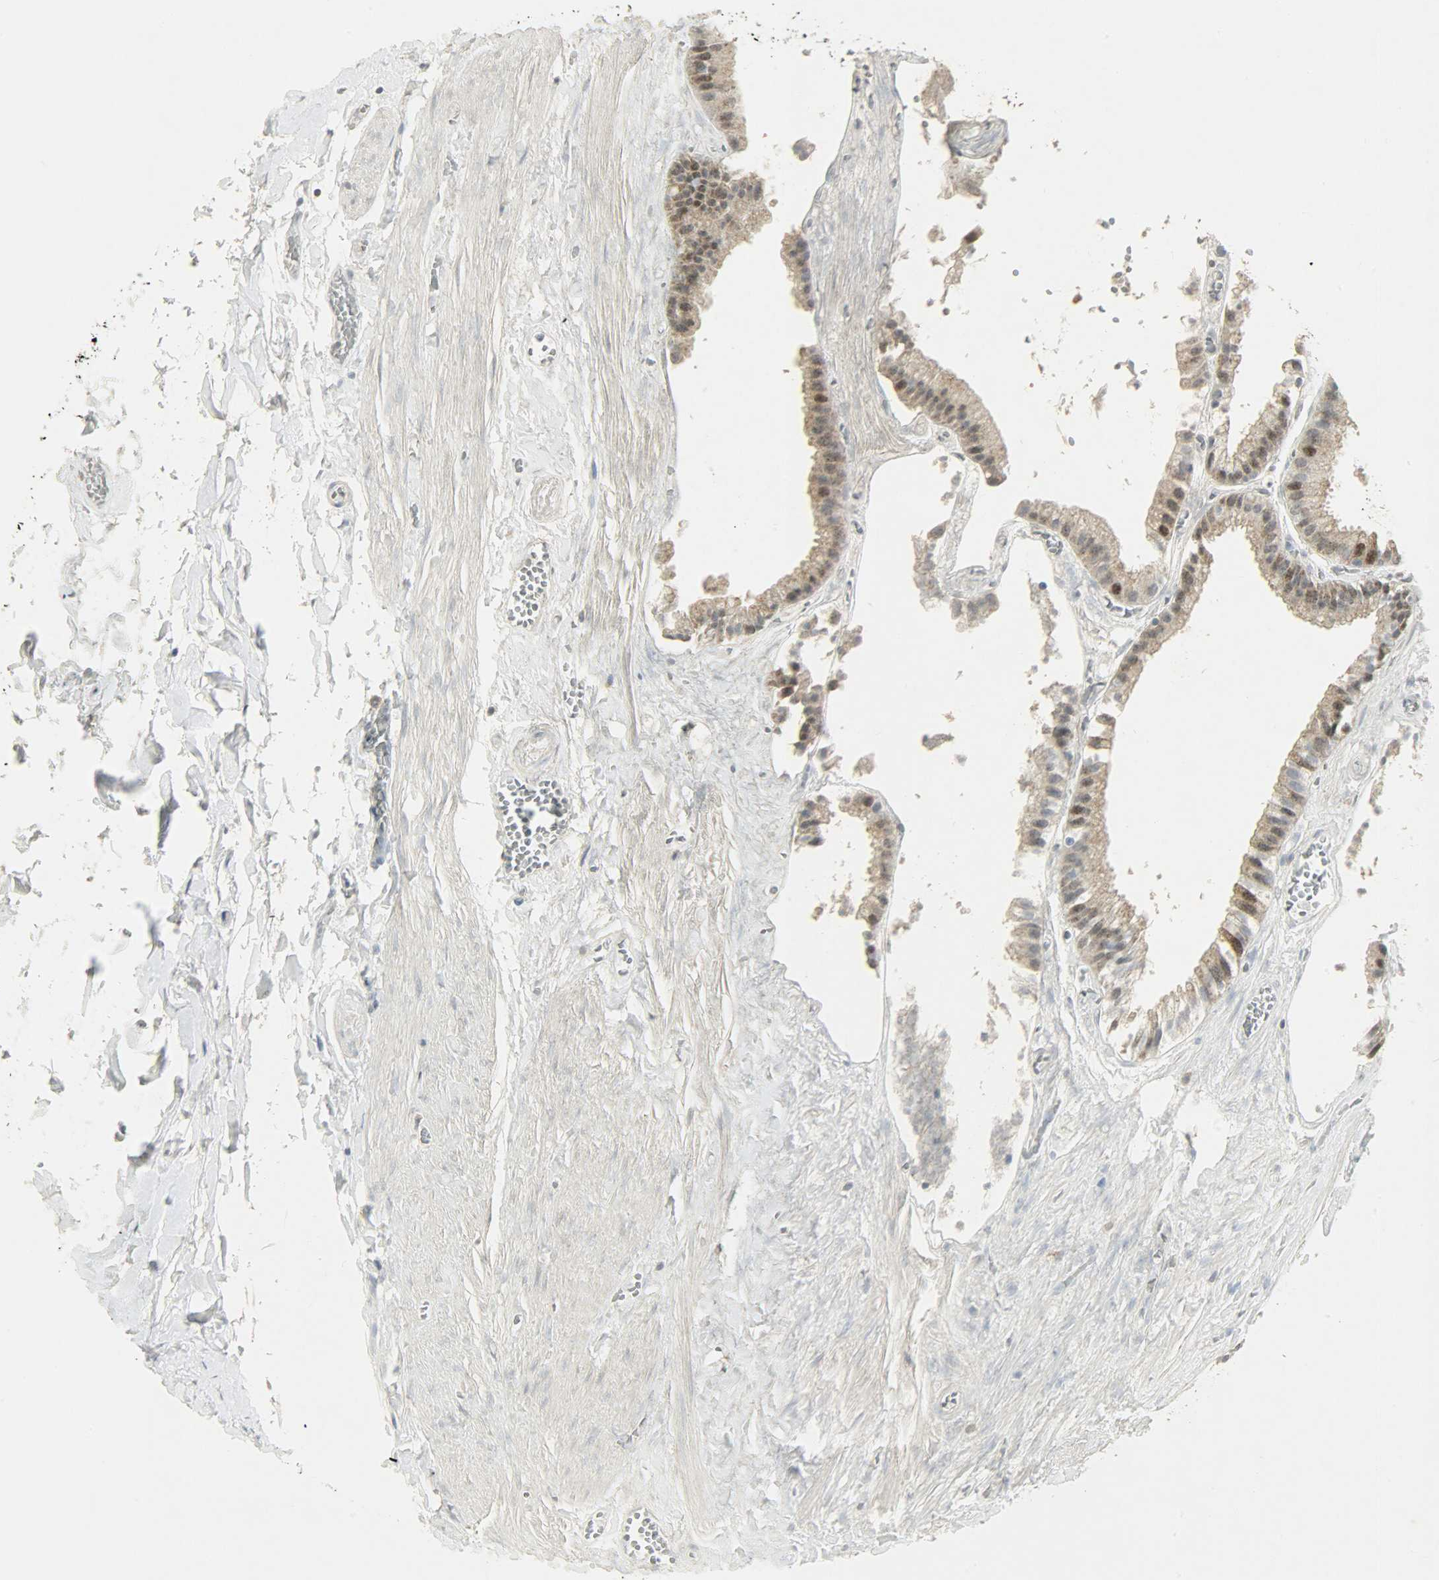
{"staining": {"intensity": "moderate", "quantity": "25%-75%", "location": "cytoplasmic/membranous,nuclear"}, "tissue": "gallbladder", "cell_type": "Glandular cells", "image_type": "normal", "snomed": [{"axis": "morphology", "description": "Normal tissue, NOS"}, {"axis": "topography", "description": "Gallbladder"}], "caption": "Protein expression analysis of normal human gallbladder reveals moderate cytoplasmic/membranous,nuclear positivity in about 25%-75% of glandular cells.", "gene": "CAMK4", "patient": {"sex": "female", "age": 63}}